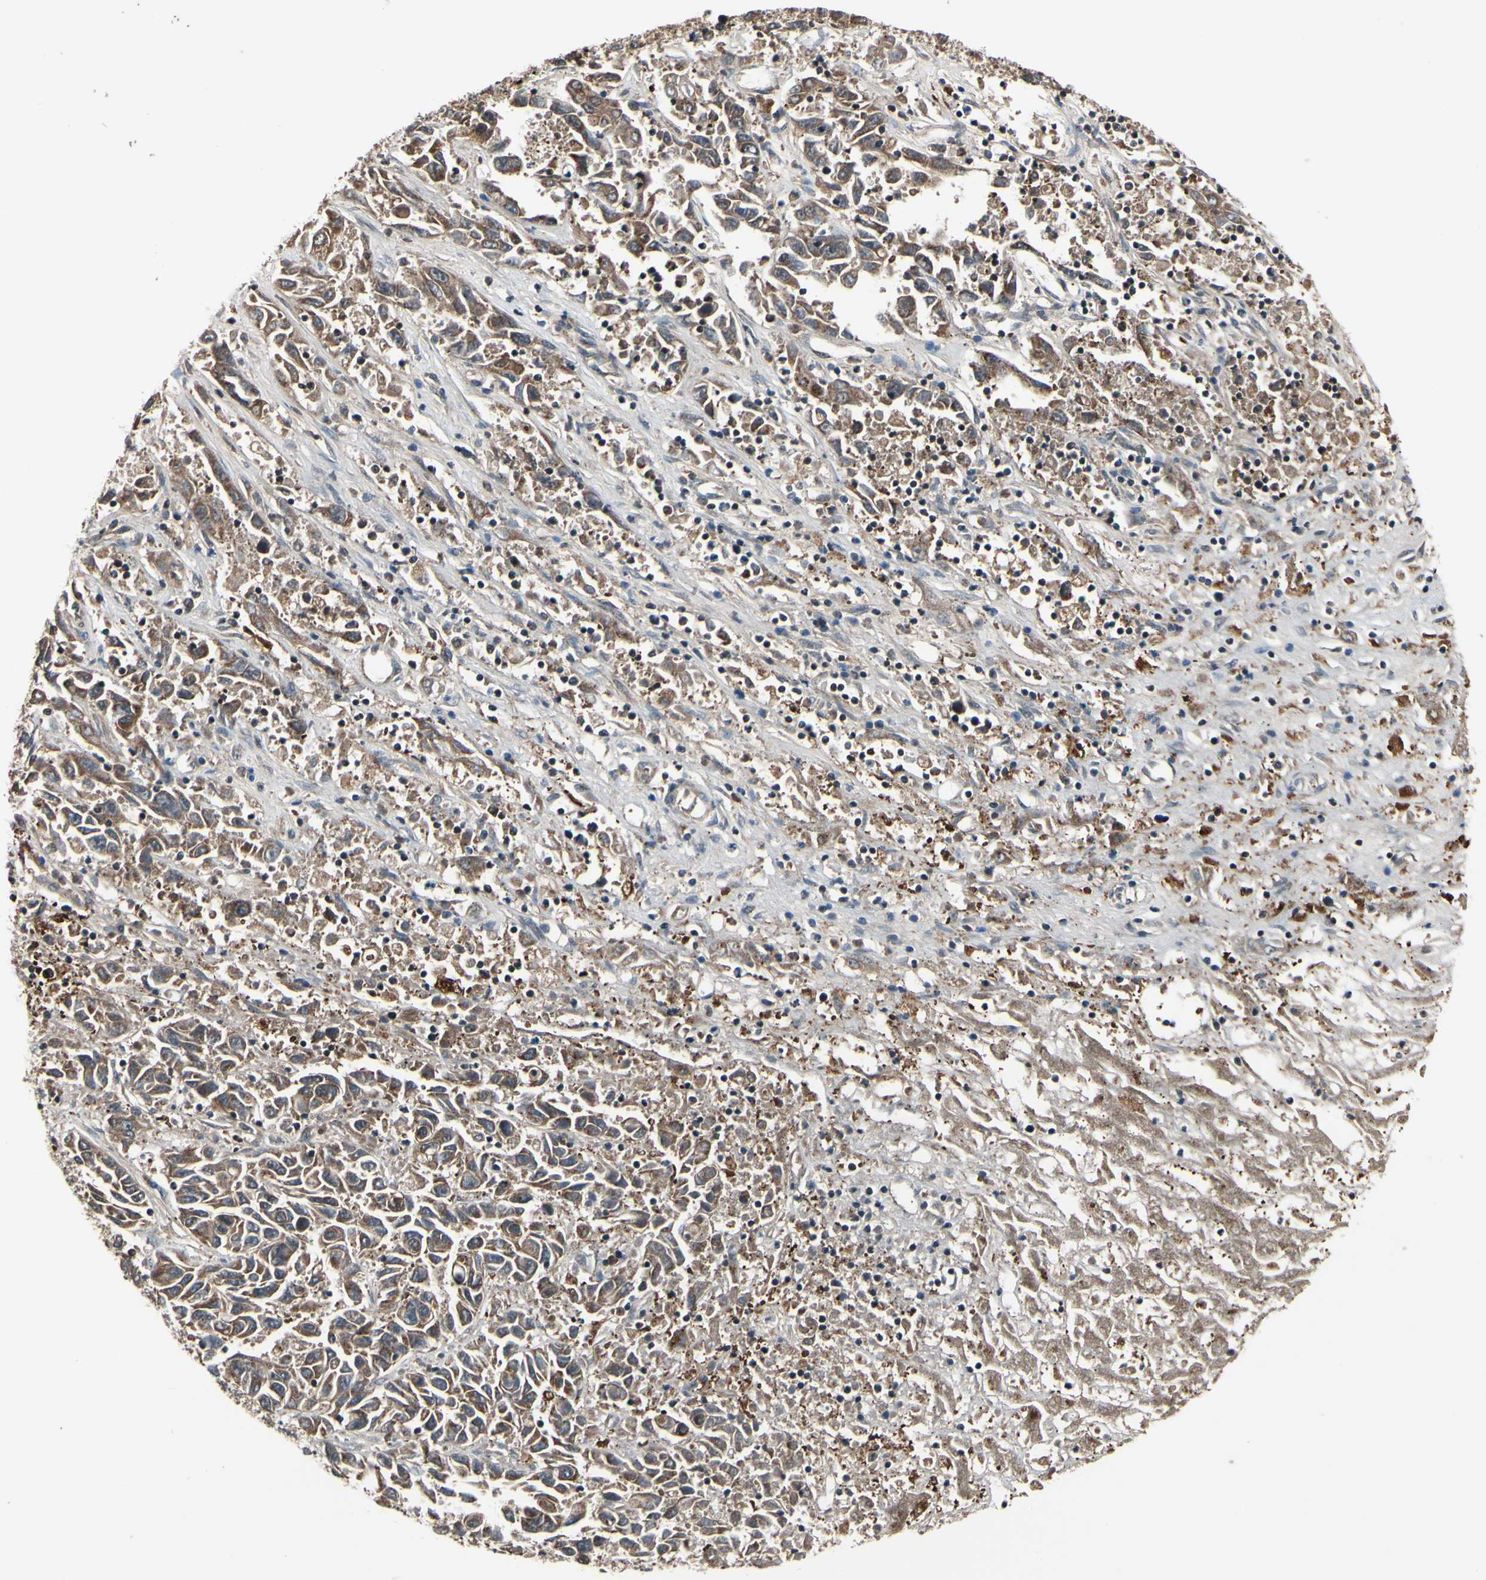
{"staining": {"intensity": "moderate", "quantity": ">75%", "location": "cytoplasmic/membranous"}, "tissue": "liver cancer", "cell_type": "Tumor cells", "image_type": "cancer", "snomed": [{"axis": "morphology", "description": "Cholangiocarcinoma"}, {"axis": "topography", "description": "Liver"}], "caption": "A brown stain labels moderate cytoplasmic/membranous expression of a protein in cholangiocarcinoma (liver) tumor cells.", "gene": "MBTPS2", "patient": {"sex": "female", "age": 52}}